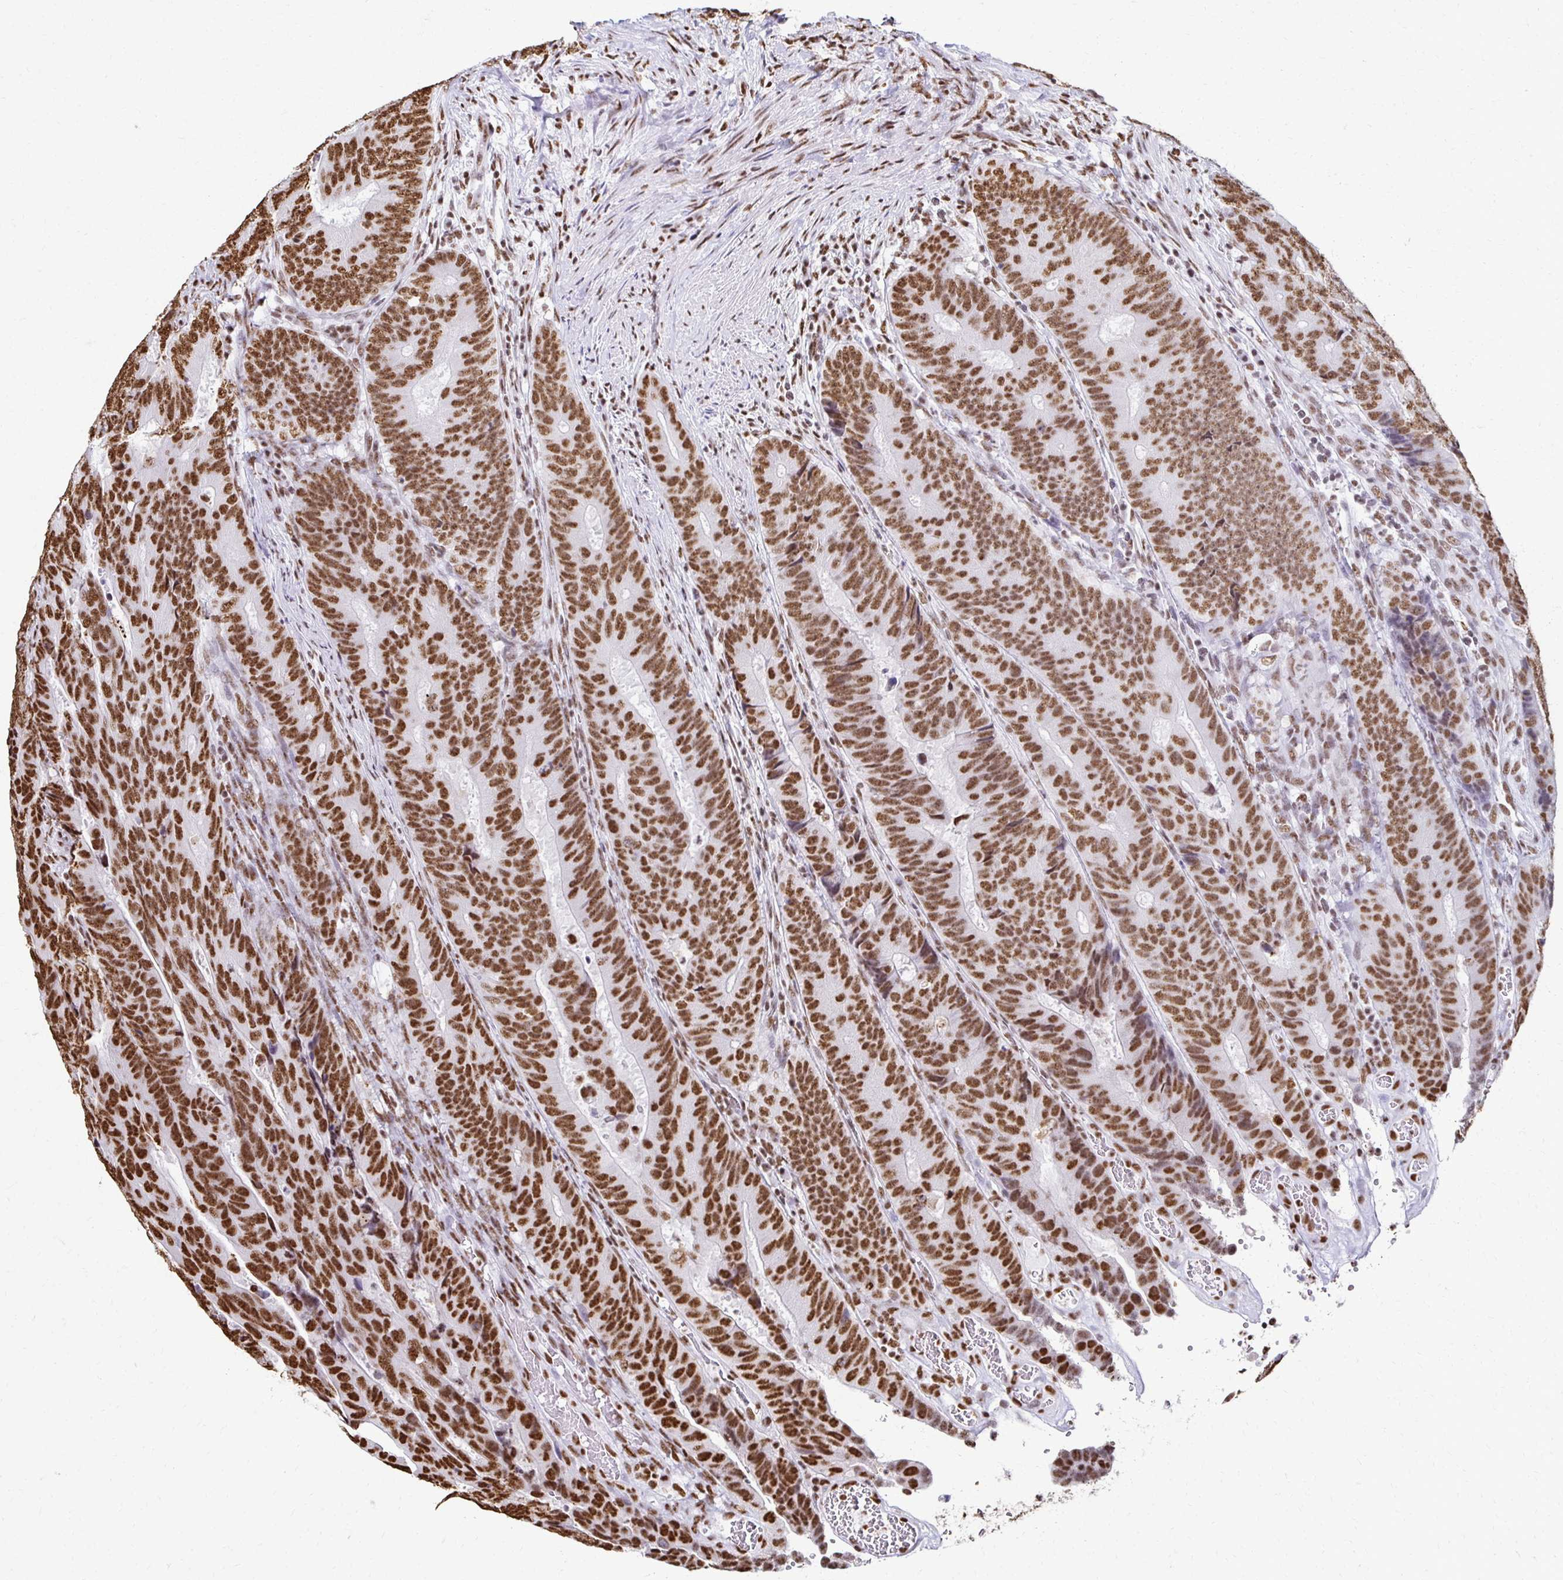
{"staining": {"intensity": "strong", "quantity": ">75%", "location": "nuclear"}, "tissue": "colorectal cancer", "cell_type": "Tumor cells", "image_type": "cancer", "snomed": [{"axis": "morphology", "description": "Adenocarcinoma, NOS"}, {"axis": "topography", "description": "Colon"}], "caption": "DAB immunohistochemical staining of human adenocarcinoma (colorectal) demonstrates strong nuclear protein positivity in approximately >75% of tumor cells.", "gene": "NONO", "patient": {"sex": "female", "age": 48}}